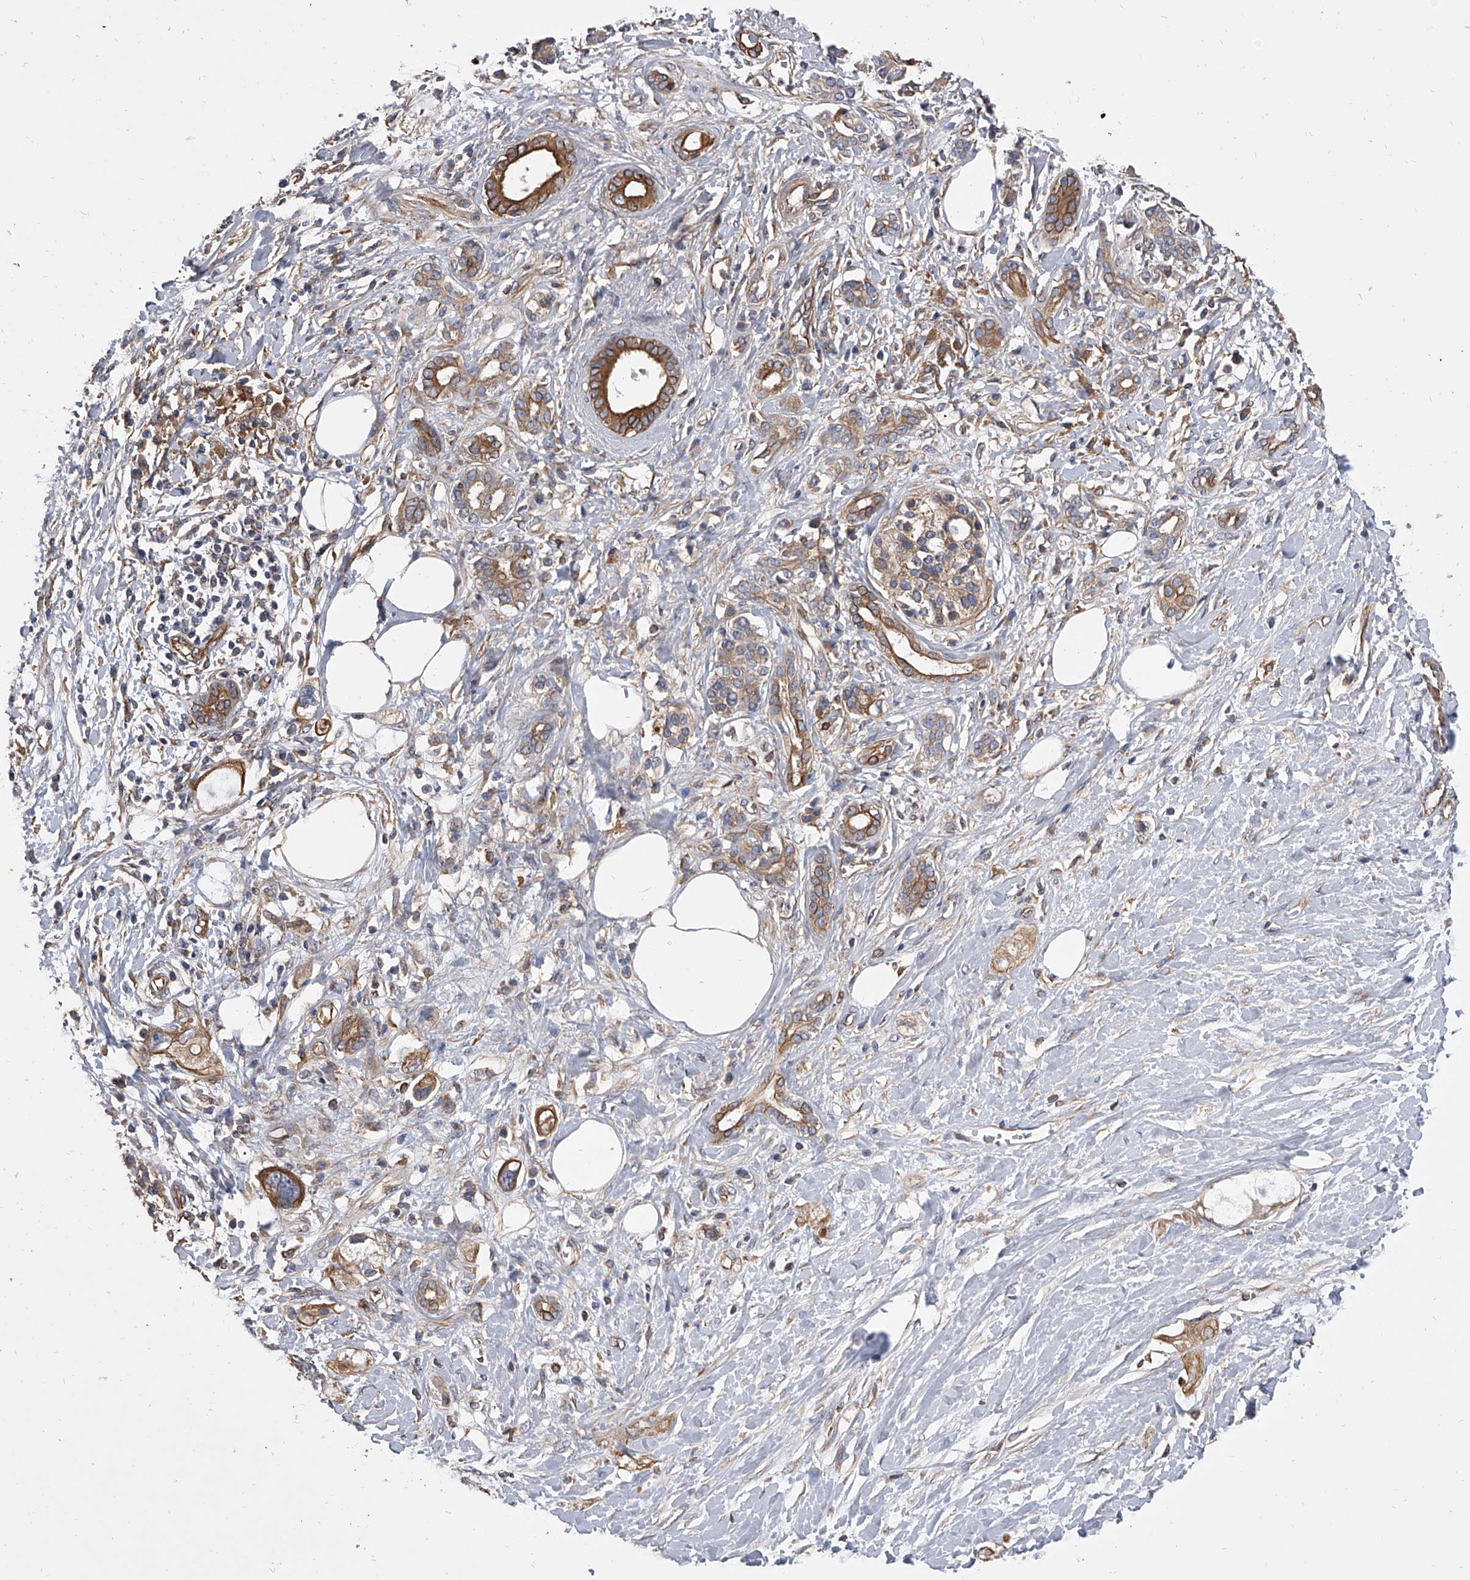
{"staining": {"intensity": "moderate", "quantity": ">75%", "location": "cytoplasmic/membranous"}, "tissue": "pancreatic cancer", "cell_type": "Tumor cells", "image_type": "cancer", "snomed": [{"axis": "morphology", "description": "Adenocarcinoma, NOS"}, {"axis": "topography", "description": "Pancreas"}], "caption": "A photomicrograph of human pancreatic adenocarcinoma stained for a protein demonstrates moderate cytoplasmic/membranous brown staining in tumor cells. (Stains: DAB (3,3'-diaminobenzidine) in brown, nuclei in blue, Microscopy: brightfield microscopy at high magnification).", "gene": "EXOC4", "patient": {"sex": "female", "age": 56}}